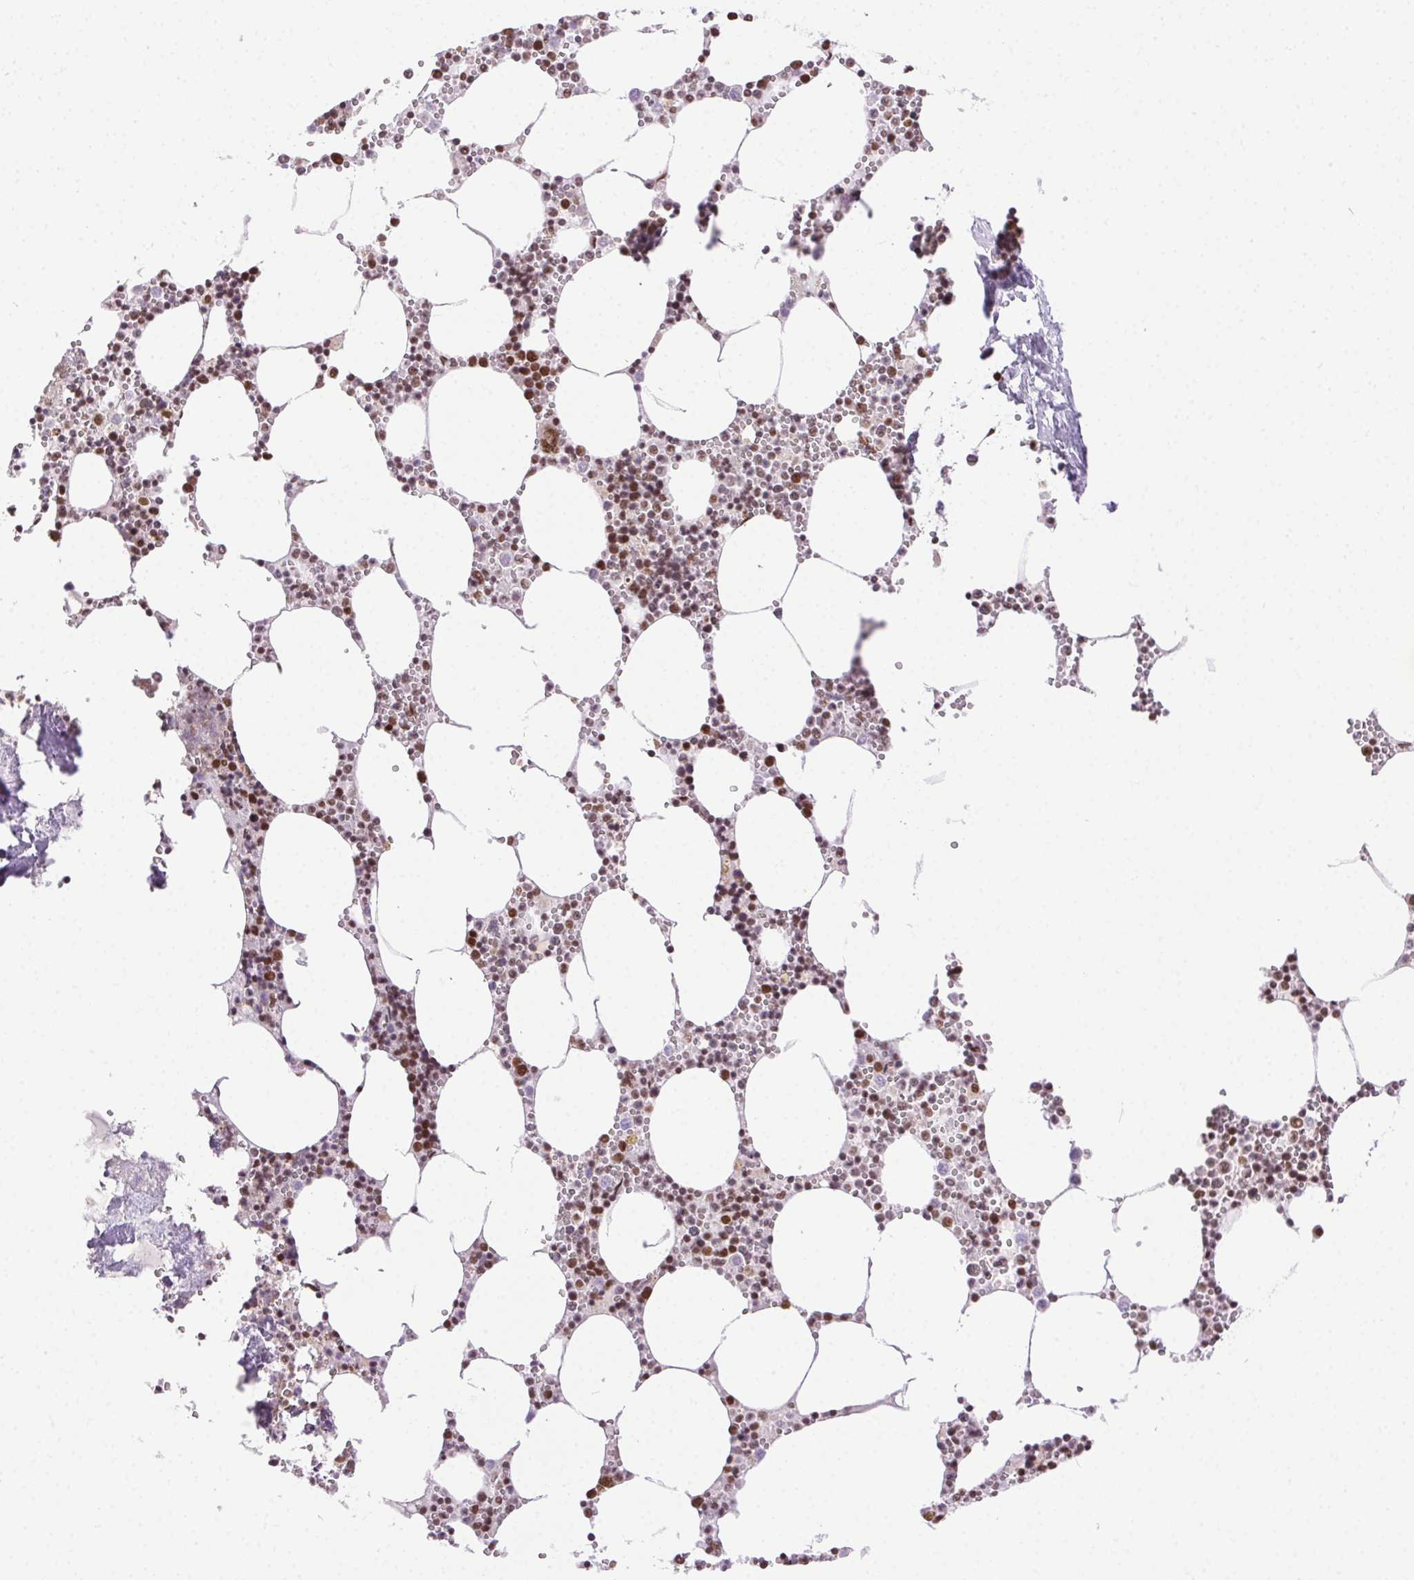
{"staining": {"intensity": "moderate", "quantity": ">75%", "location": "nuclear"}, "tissue": "bone marrow", "cell_type": "Hematopoietic cells", "image_type": "normal", "snomed": [{"axis": "morphology", "description": "Normal tissue, NOS"}, {"axis": "topography", "description": "Bone marrow"}], "caption": "The histopathology image exhibits immunohistochemical staining of normal bone marrow. There is moderate nuclear staining is seen in about >75% of hematopoietic cells.", "gene": "TRA2B", "patient": {"sex": "male", "age": 54}}